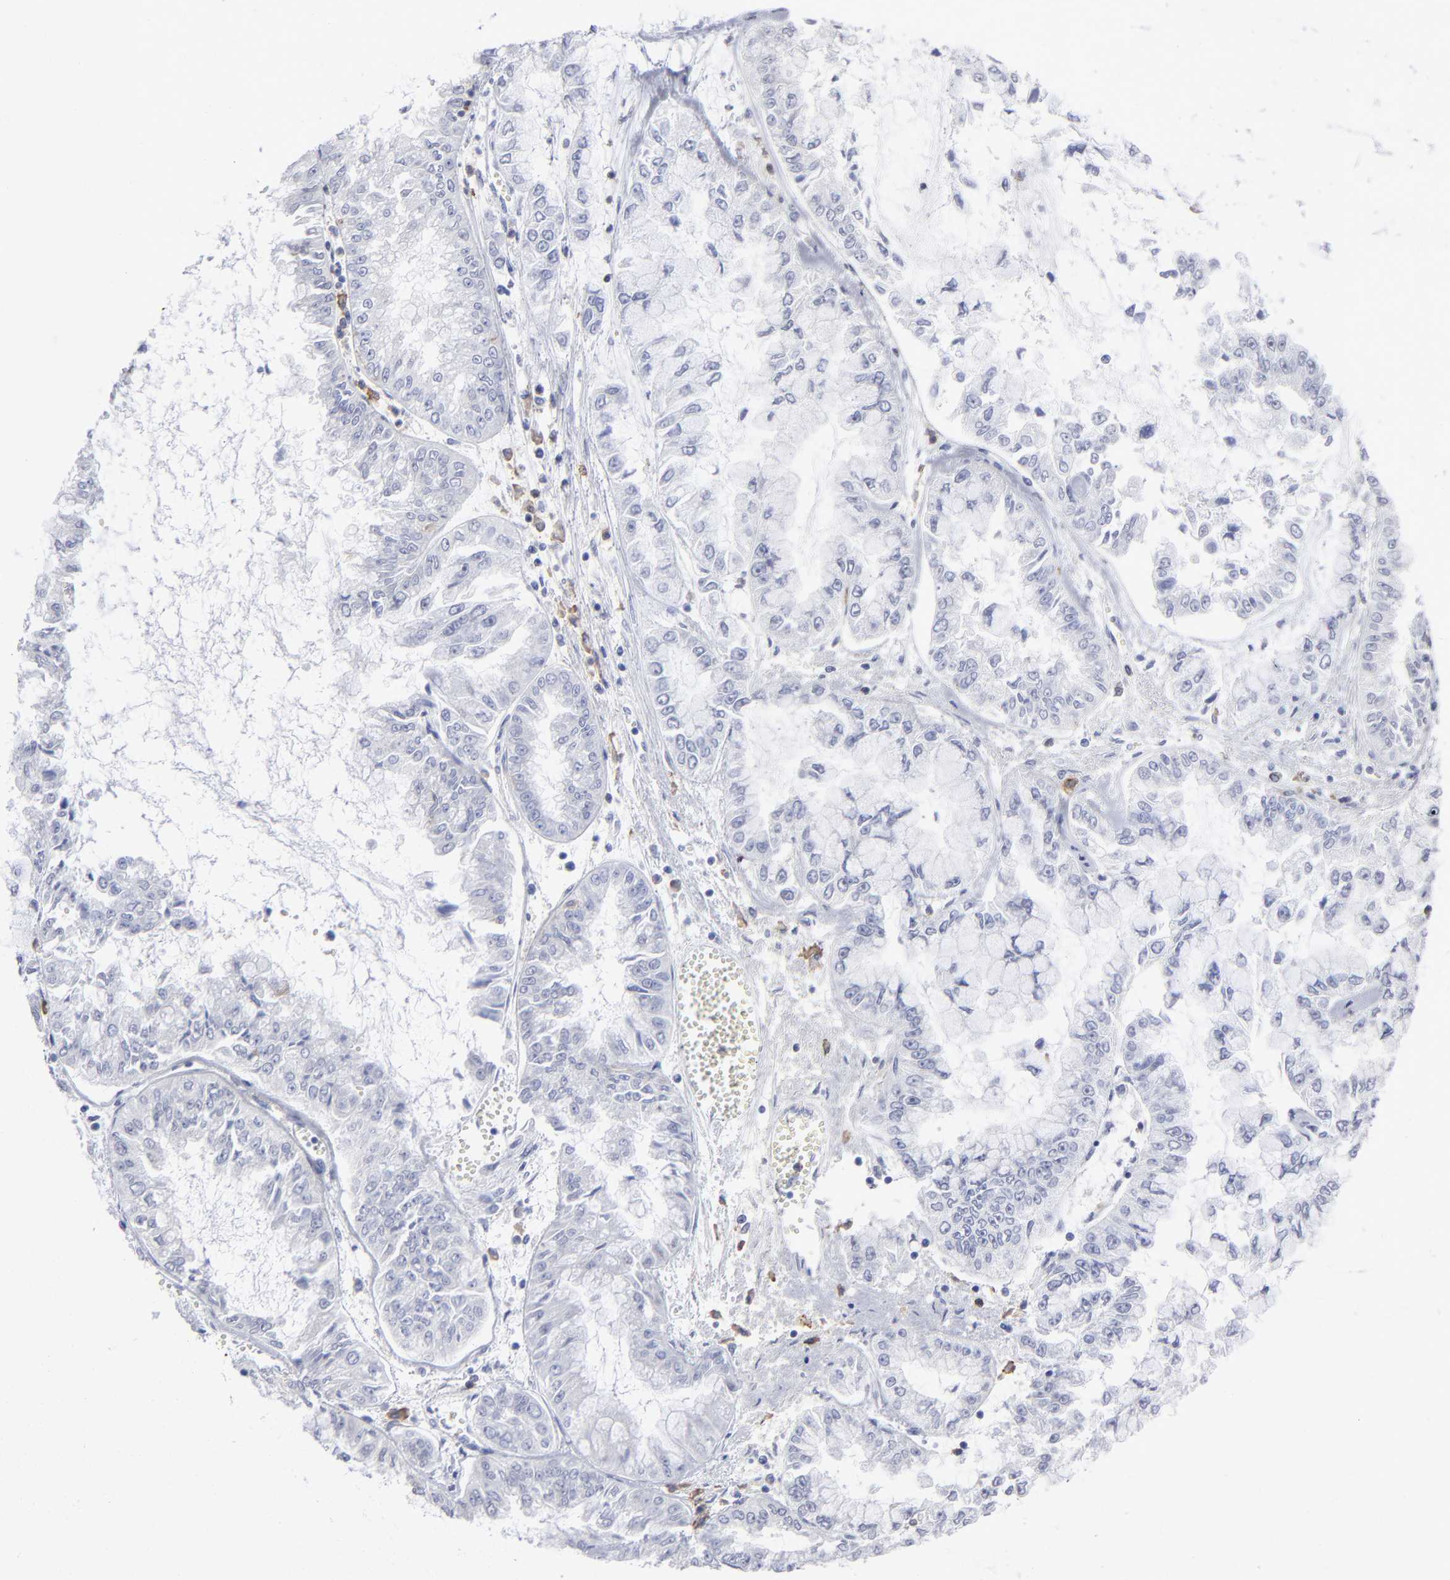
{"staining": {"intensity": "negative", "quantity": "none", "location": "none"}, "tissue": "liver cancer", "cell_type": "Tumor cells", "image_type": "cancer", "snomed": [{"axis": "morphology", "description": "Cholangiocarcinoma"}, {"axis": "topography", "description": "Liver"}], "caption": "Immunohistochemistry histopathology image of neoplastic tissue: human liver cancer (cholangiocarcinoma) stained with DAB (3,3'-diaminobenzidine) reveals no significant protein staining in tumor cells.", "gene": "LAT2", "patient": {"sex": "female", "age": 79}}